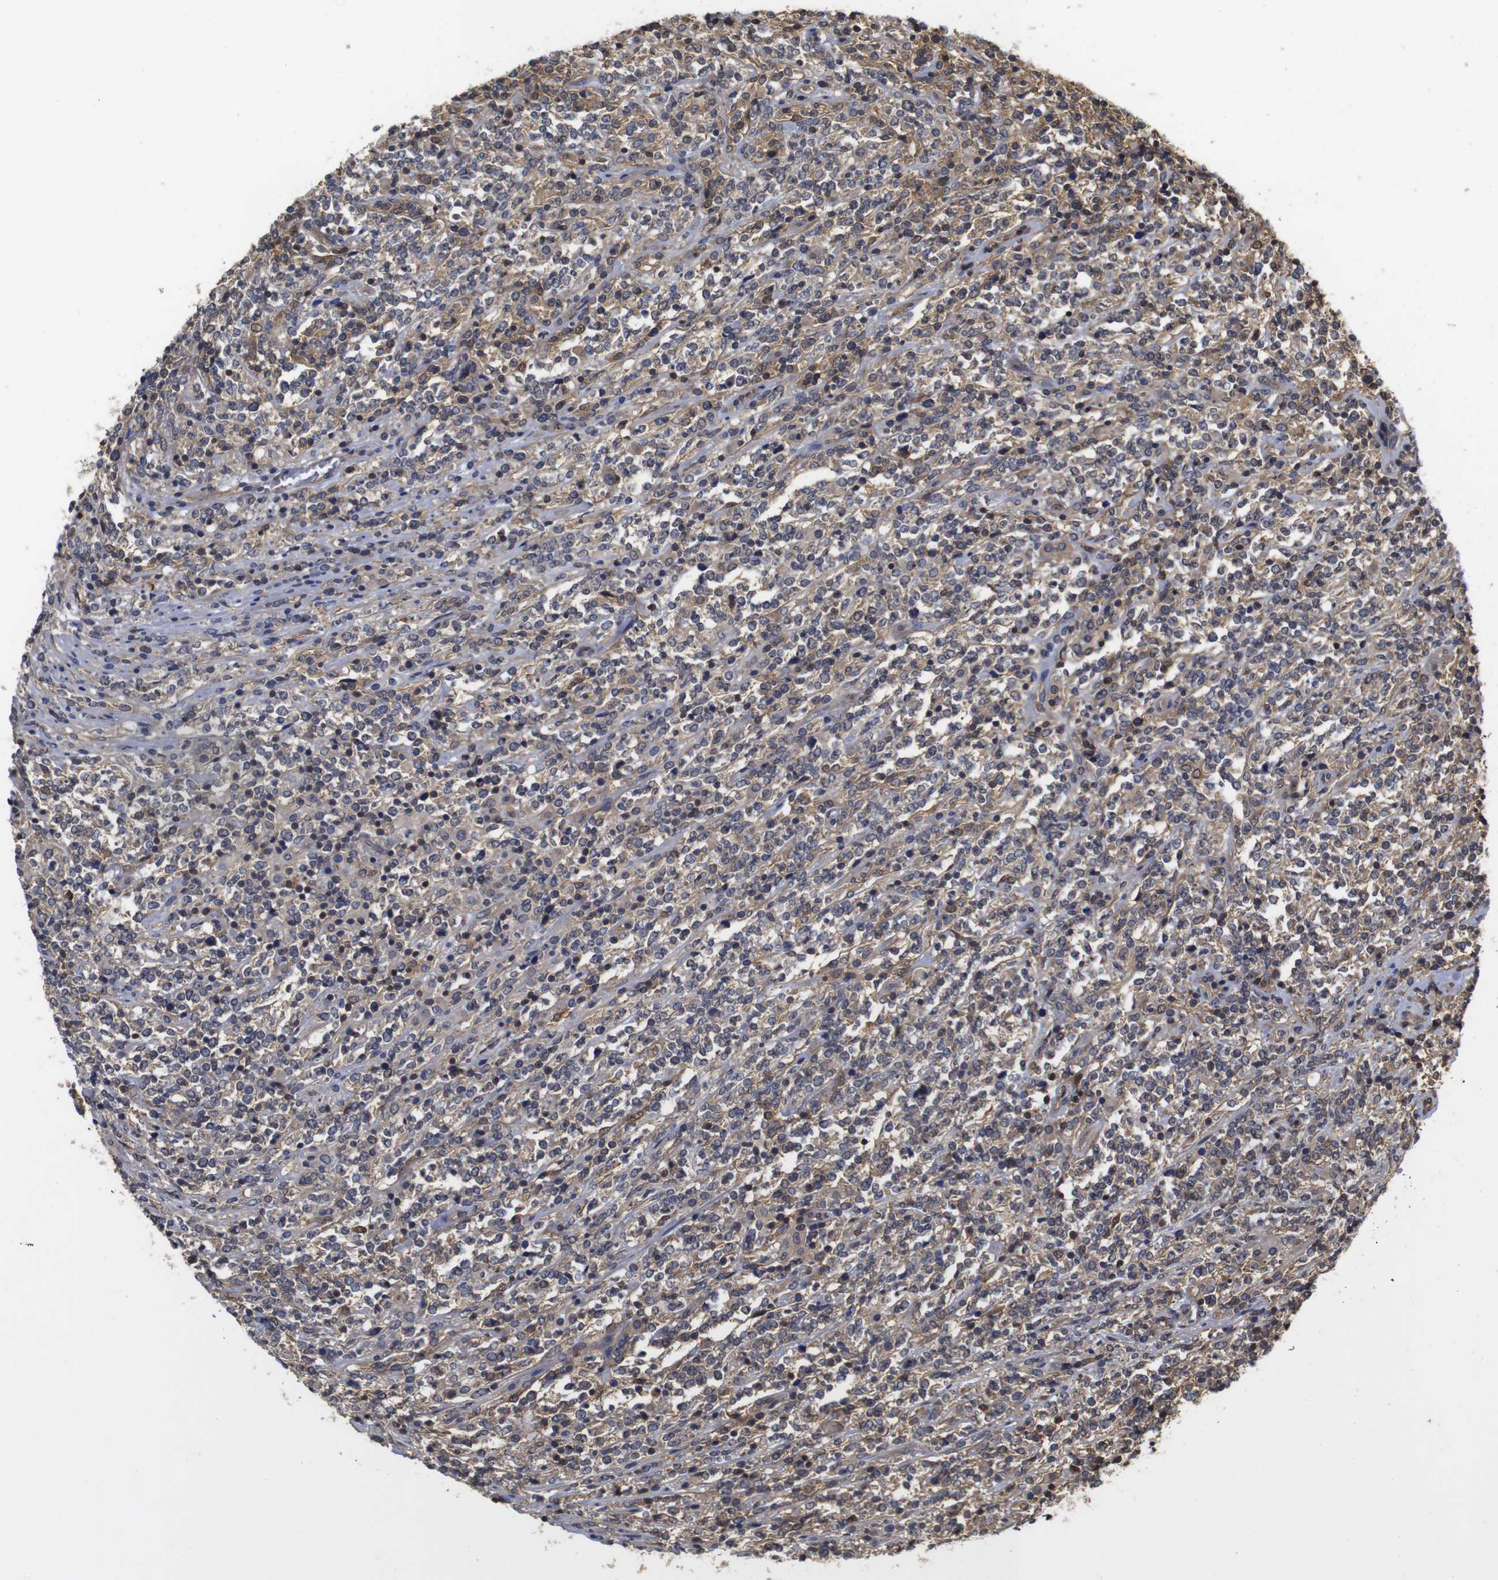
{"staining": {"intensity": "moderate", "quantity": ">75%", "location": "cytoplasmic/membranous,nuclear"}, "tissue": "lymphoma", "cell_type": "Tumor cells", "image_type": "cancer", "snomed": [{"axis": "morphology", "description": "Malignant lymphoma, non-Hodgkin's type, High grade"}, {"axis": "topography", "description": "Soft tissue"}], "caption": "This photomicrograph exhibits lymphoma stained with IHC to label a protein in brown. The cytoplasmic/membranous and nuclear of tumor cells show moderate positivity for the protein. Nuclei are counter-stained blue.", "gene": "SUMO3", "patient": {"sex": "male", "age": 18}}